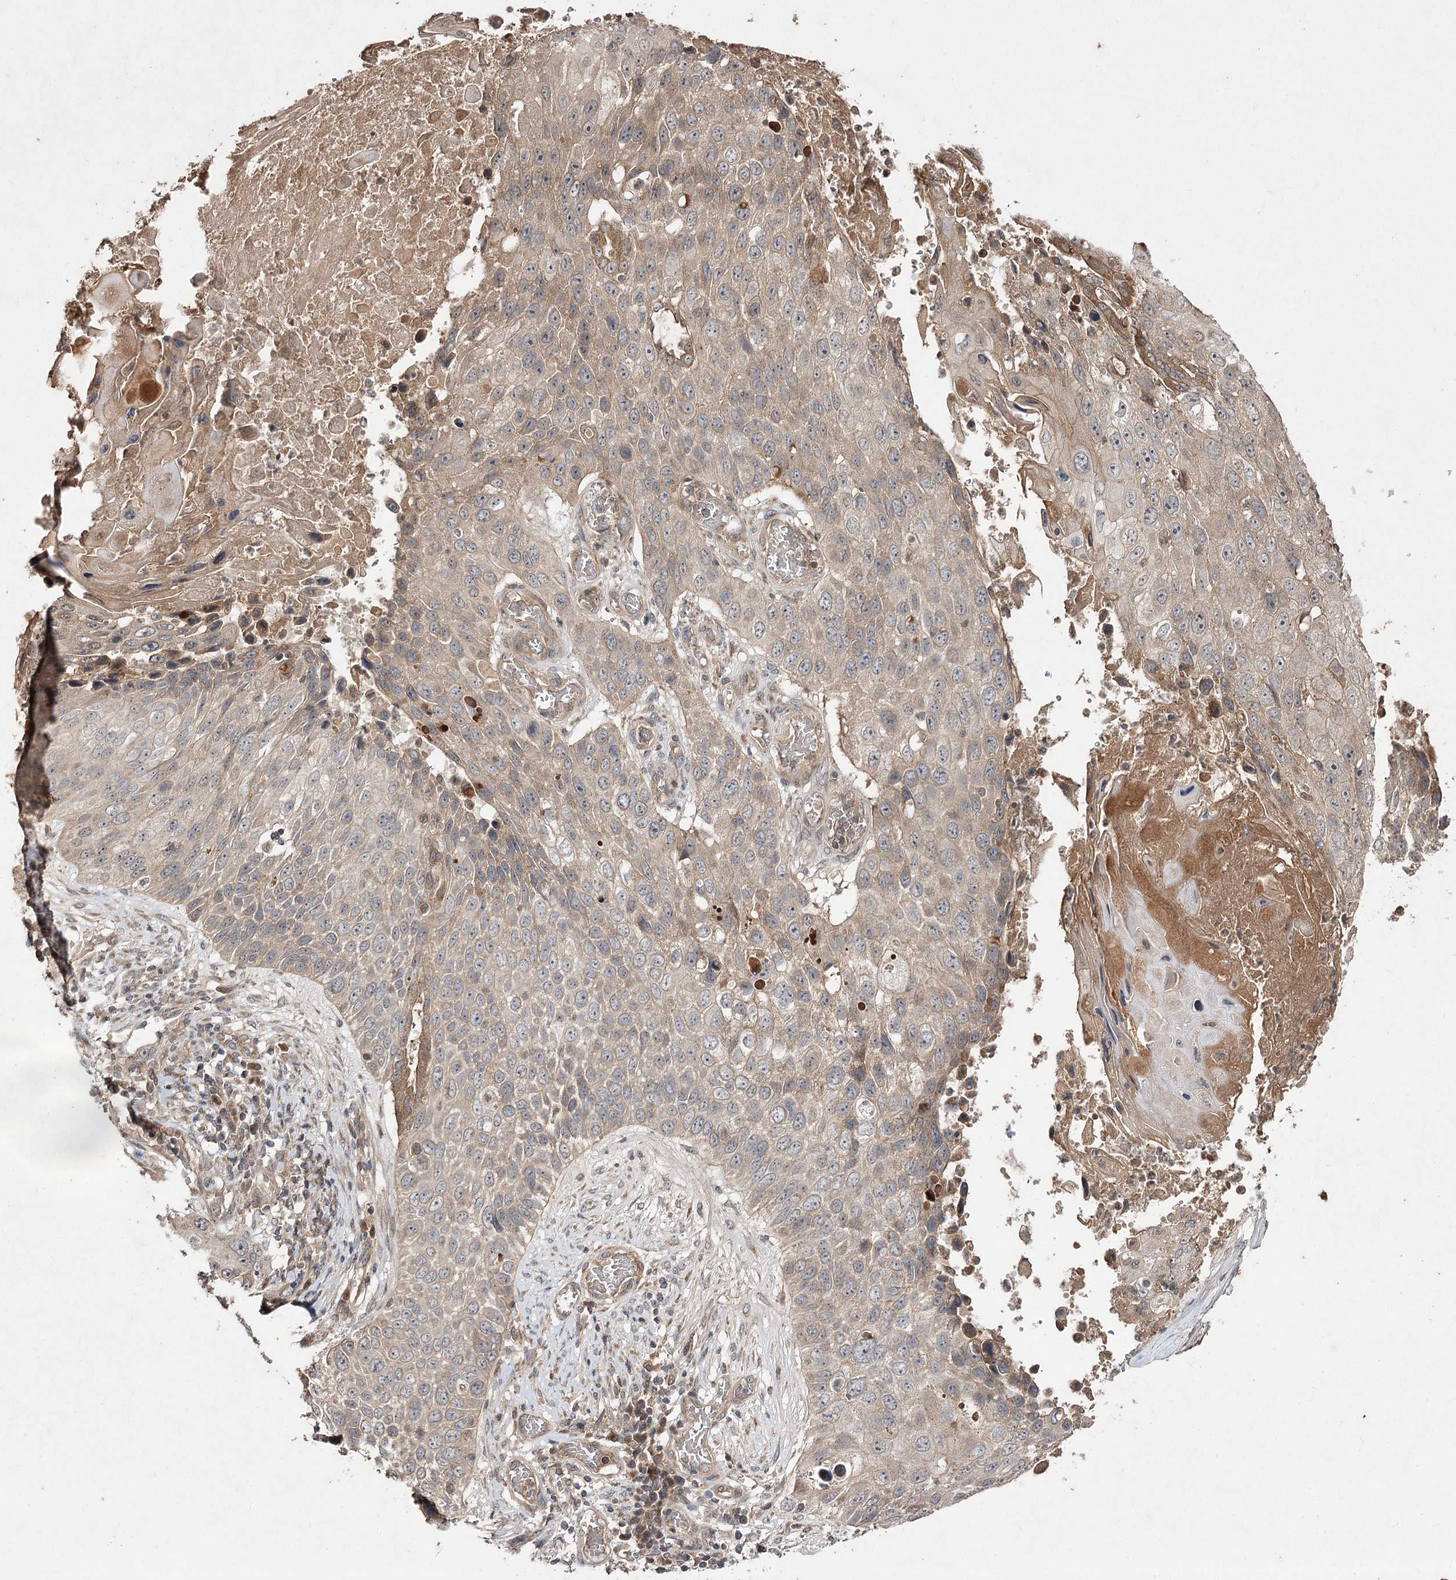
{"staining": {"intensity": "moderate", "quantity": "25%-75%", "location": "cytoplasmic/membranous"}, "tissue": "lung cancer", "cell_type": "Tumor cells", "image_type": "cancer", "snomed": [{"axis": "morphology", "description": "Squamous cell carcinoma, NOS"}, {"axis": "topography", "description": "Lung"}], "caption": "Protein expression analysis of human lung squamous cell carcinoma reveals moderate cytoplasmic/membranous positivity in approximately 25%-75% of tumor cells.", "gene": "FANCL", "patient": {"sex": "male", "age": 61}}